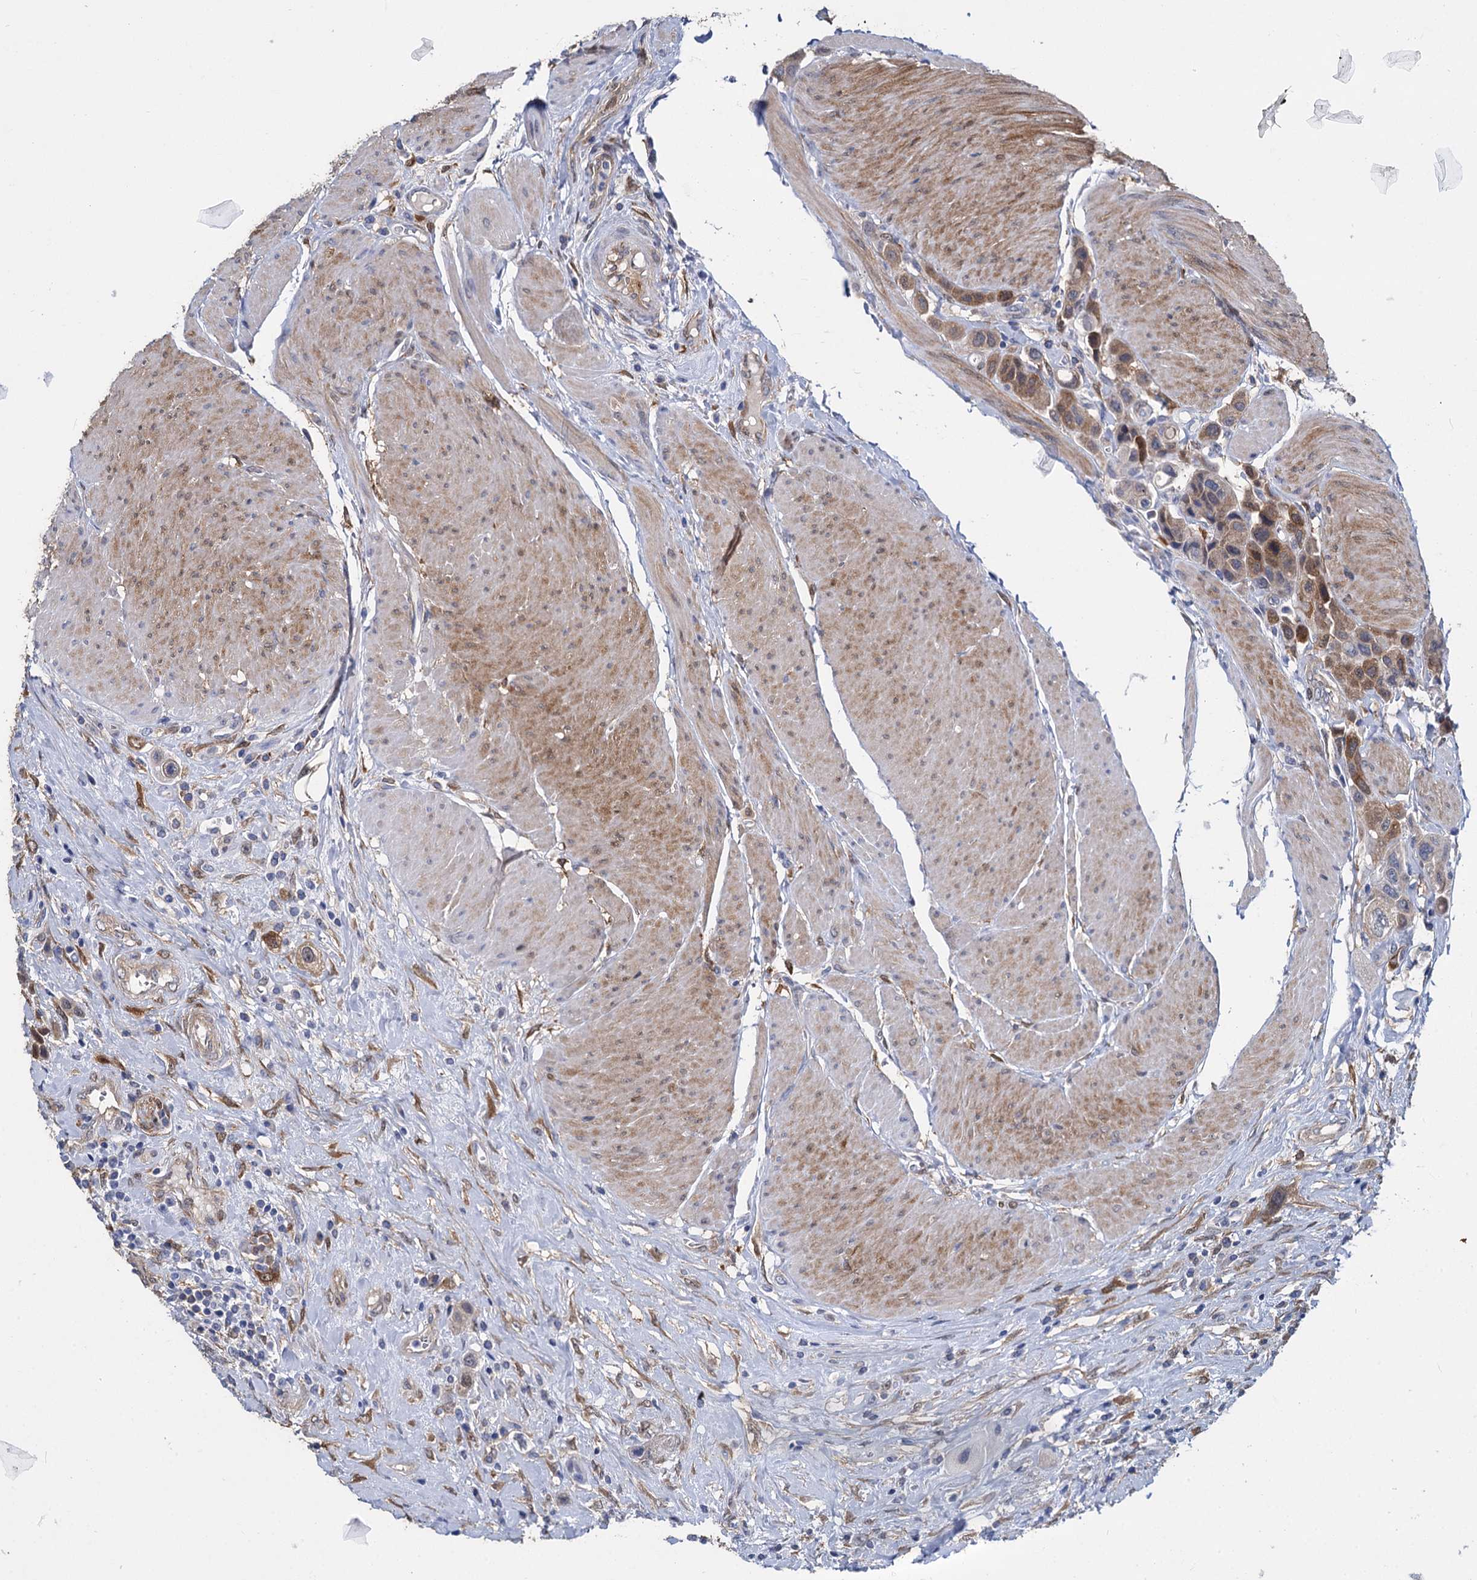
{"staining": {"intensity": "moderate", "quantity": "25%-75%", "location": "cytoplasmic/membranous"}, "tissue": "urothelial cancer", "cell_type": "Tumor cells", "image_type": "cancer", "snomed": [{"axis": "morphology", "description": "Urothelial carcinoma, High grade"}, {"axis": "topography", "description": "Urinary bladder"}], "caption": "DAB immunohistochemical staining of human urothelial carcinoma (high-grade) displays moderate cytoplasmic/membranous protein expression in approximately 25%-75% of tumor cells. Nuclei are stained in blue.", "gene": "GSTM3", "patient": {"sex": "male", "age": 50}}